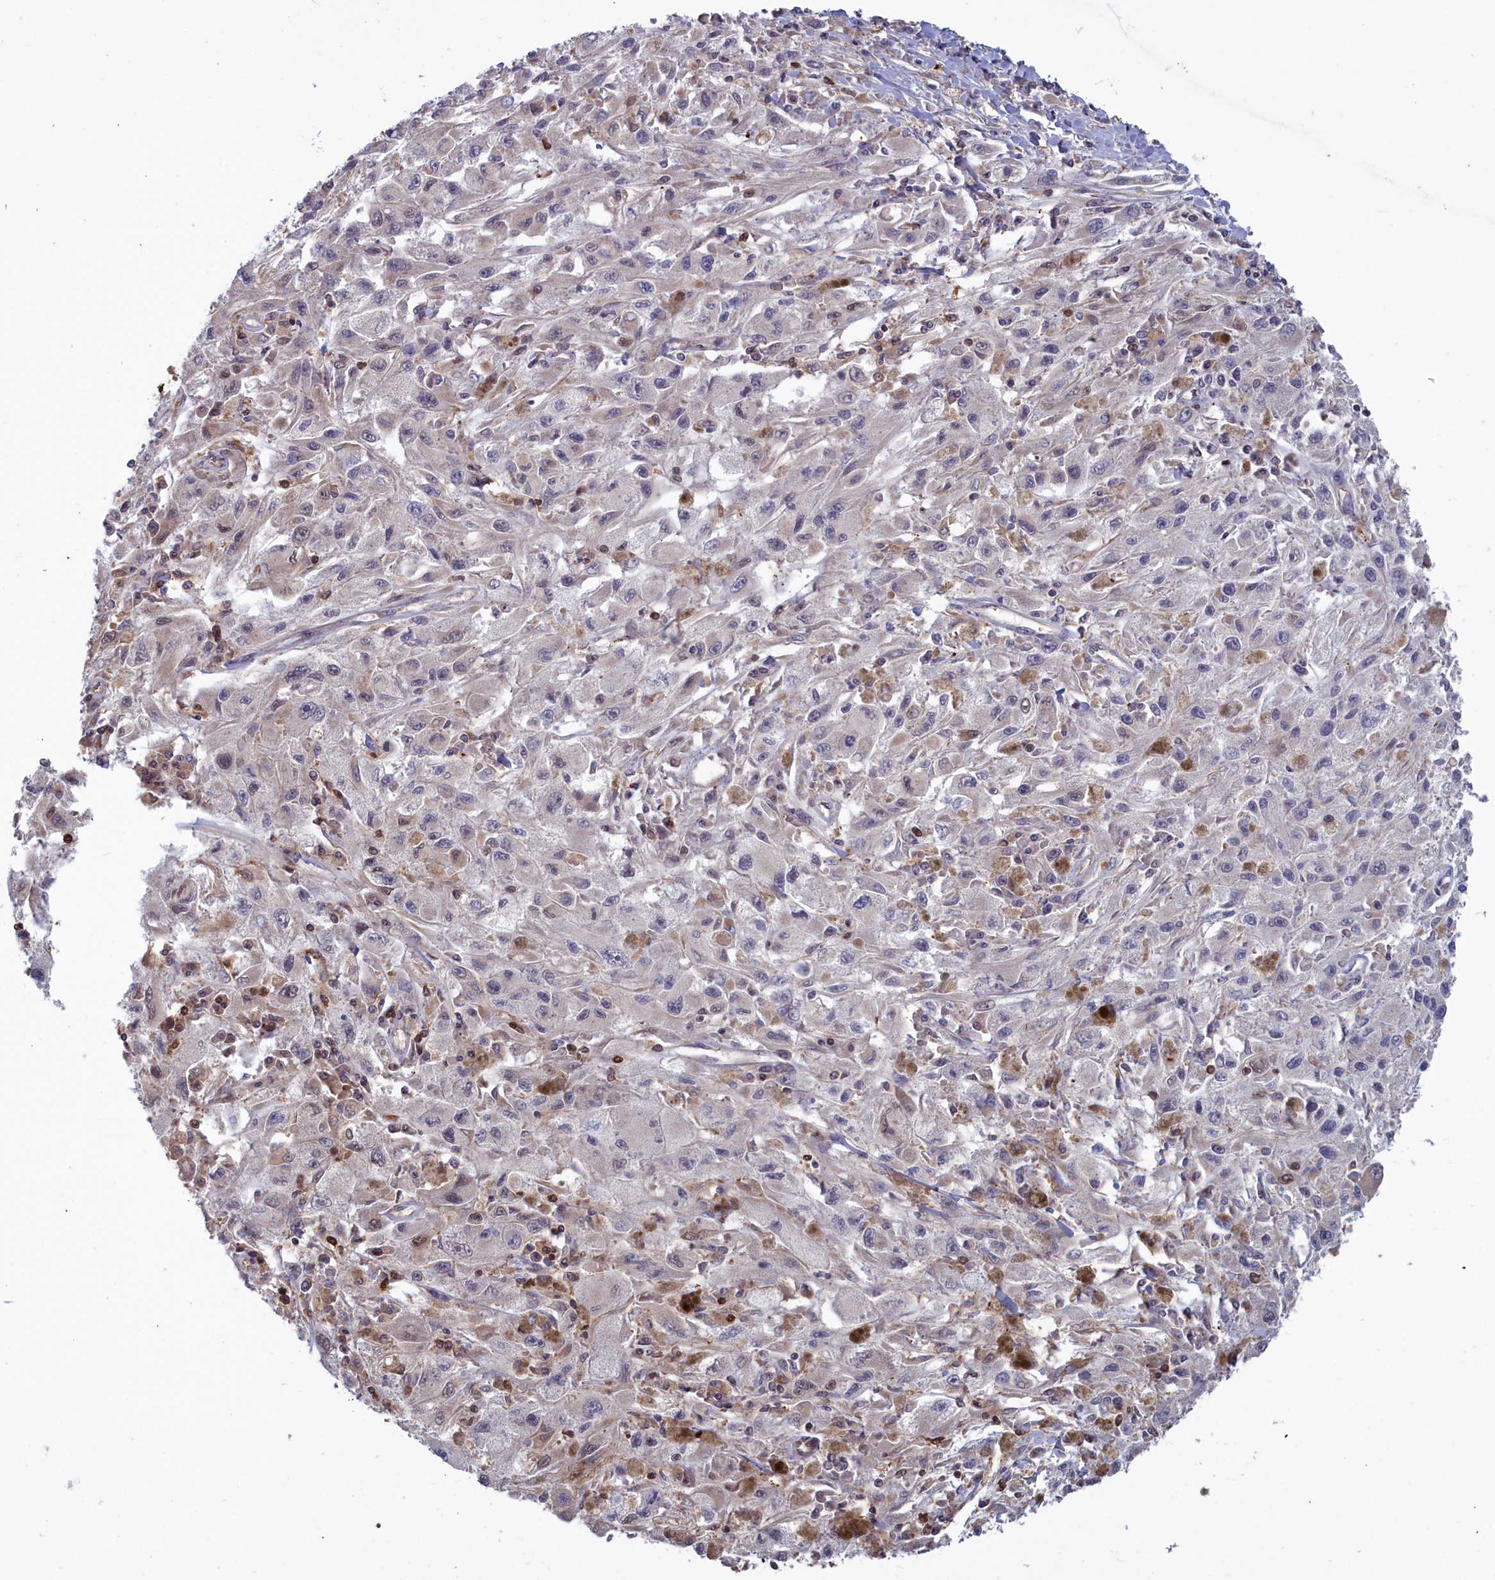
{"staining": {"intensity": "negative", "quantity": "none", "location": "none"}, "tissue": "melanoma", "cell_type": "Tumor cells", "image_type": "cancer", "snomed": [{"axis": "morphology", "description": "Malignant melanoma, Metastatic site"}, {"axis": "topography", "description": "Skin"}], "caption": "Immunohistochemistry (IHC) photomicrograph of neoplastic tissue: melanoma stained with DAB (3,3'-diaminobenzidine) demonstrates no significant protein staining in tumor cells.", "gene": "GFRA2", "patient": {"sex": "male", "age": 53}}